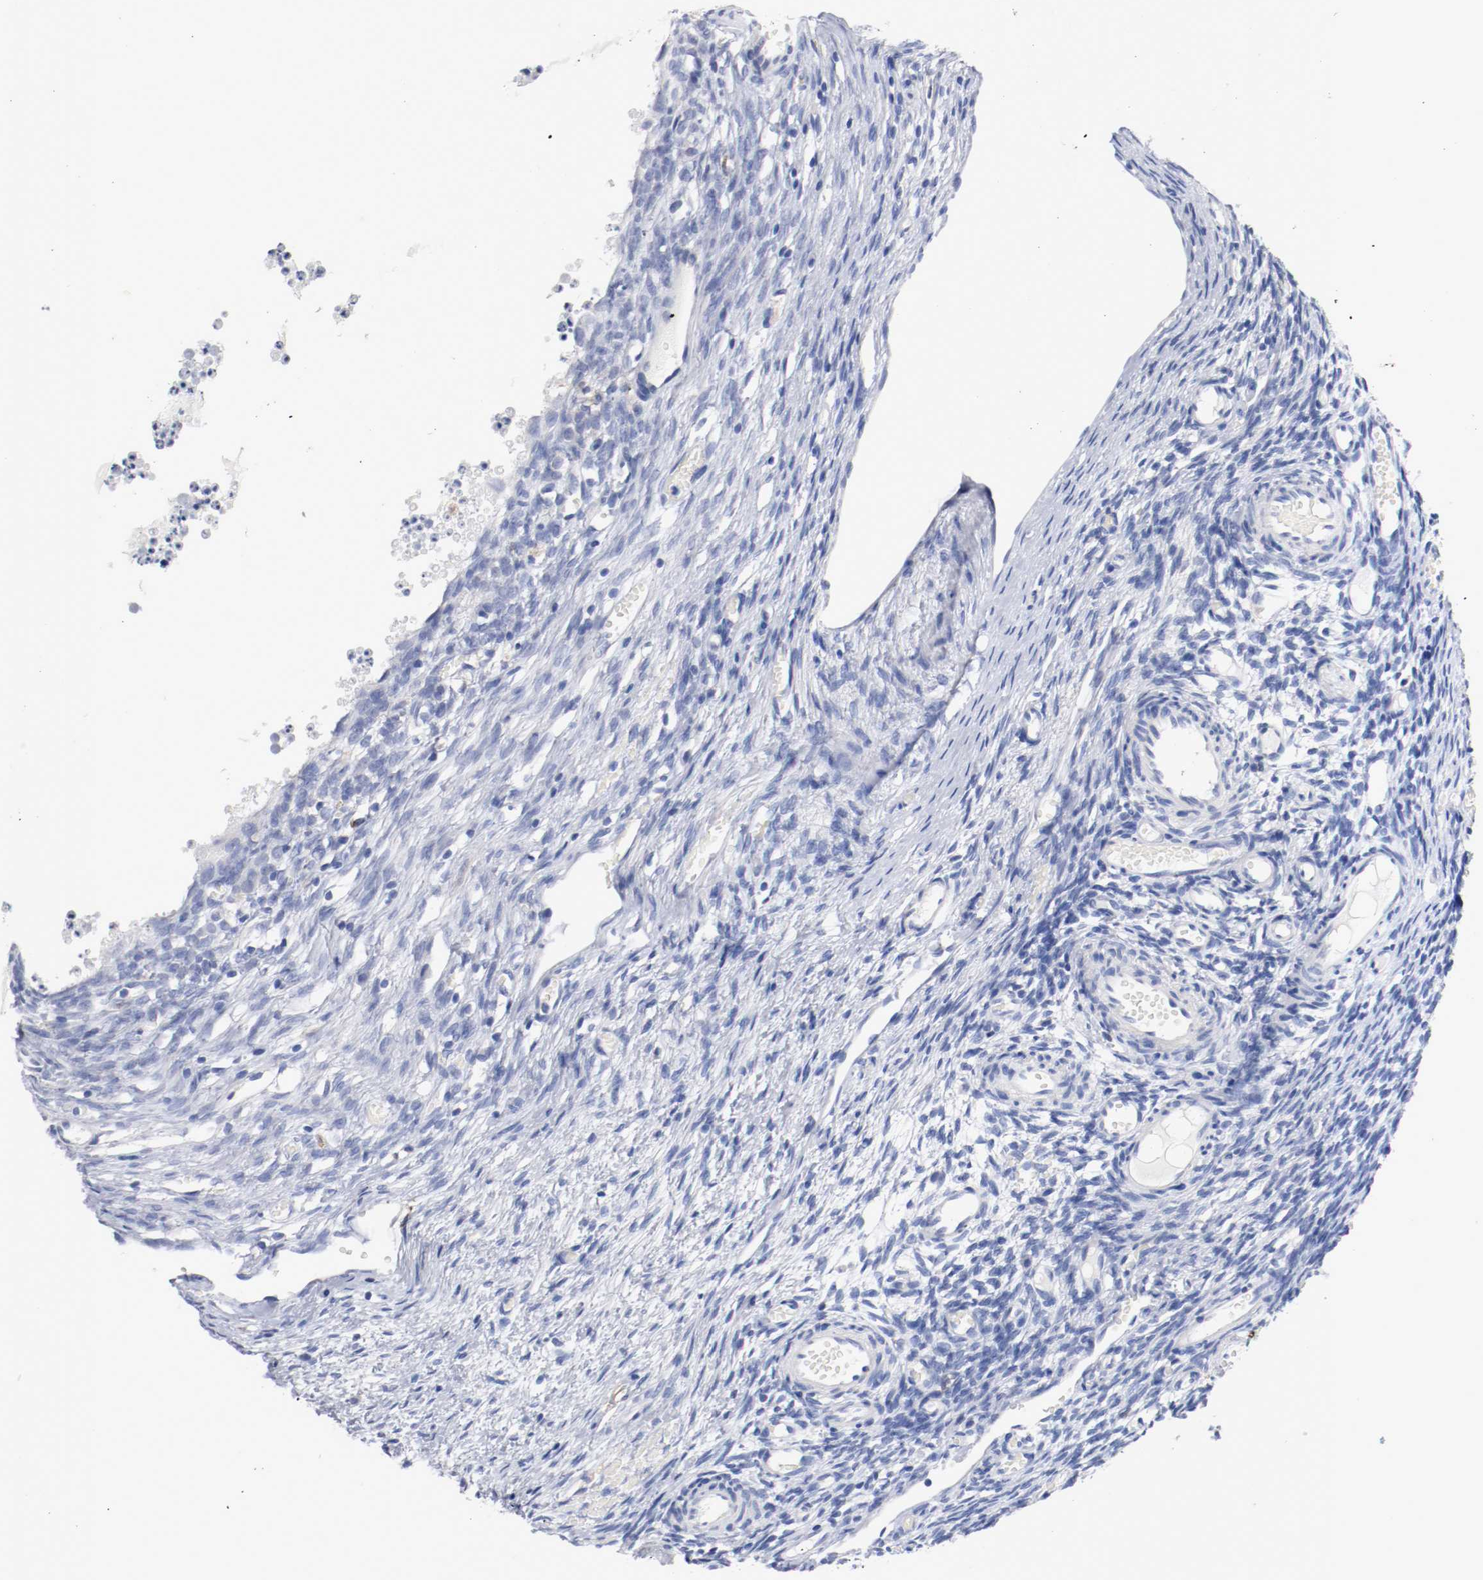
{"staining": {"intensity": "negative", "quantity": "none", "location": "none"}, "tissue": "ovary", "cell_type": "Ovarian stroma cells", "image_type": "normal", "snomed": [{"axis": "morphology", "description": "Normal tissue, NOS"}, {"axis": "topography", "description": "Ovary"}], "caption": "Ovarian stroma cells show no significant expression in benign ovary. (Immunohistochemistry, brightfield microscopy, high magnification).", "gene": "FGFBP1", "patient": {"sex": "female", "age": 35}}